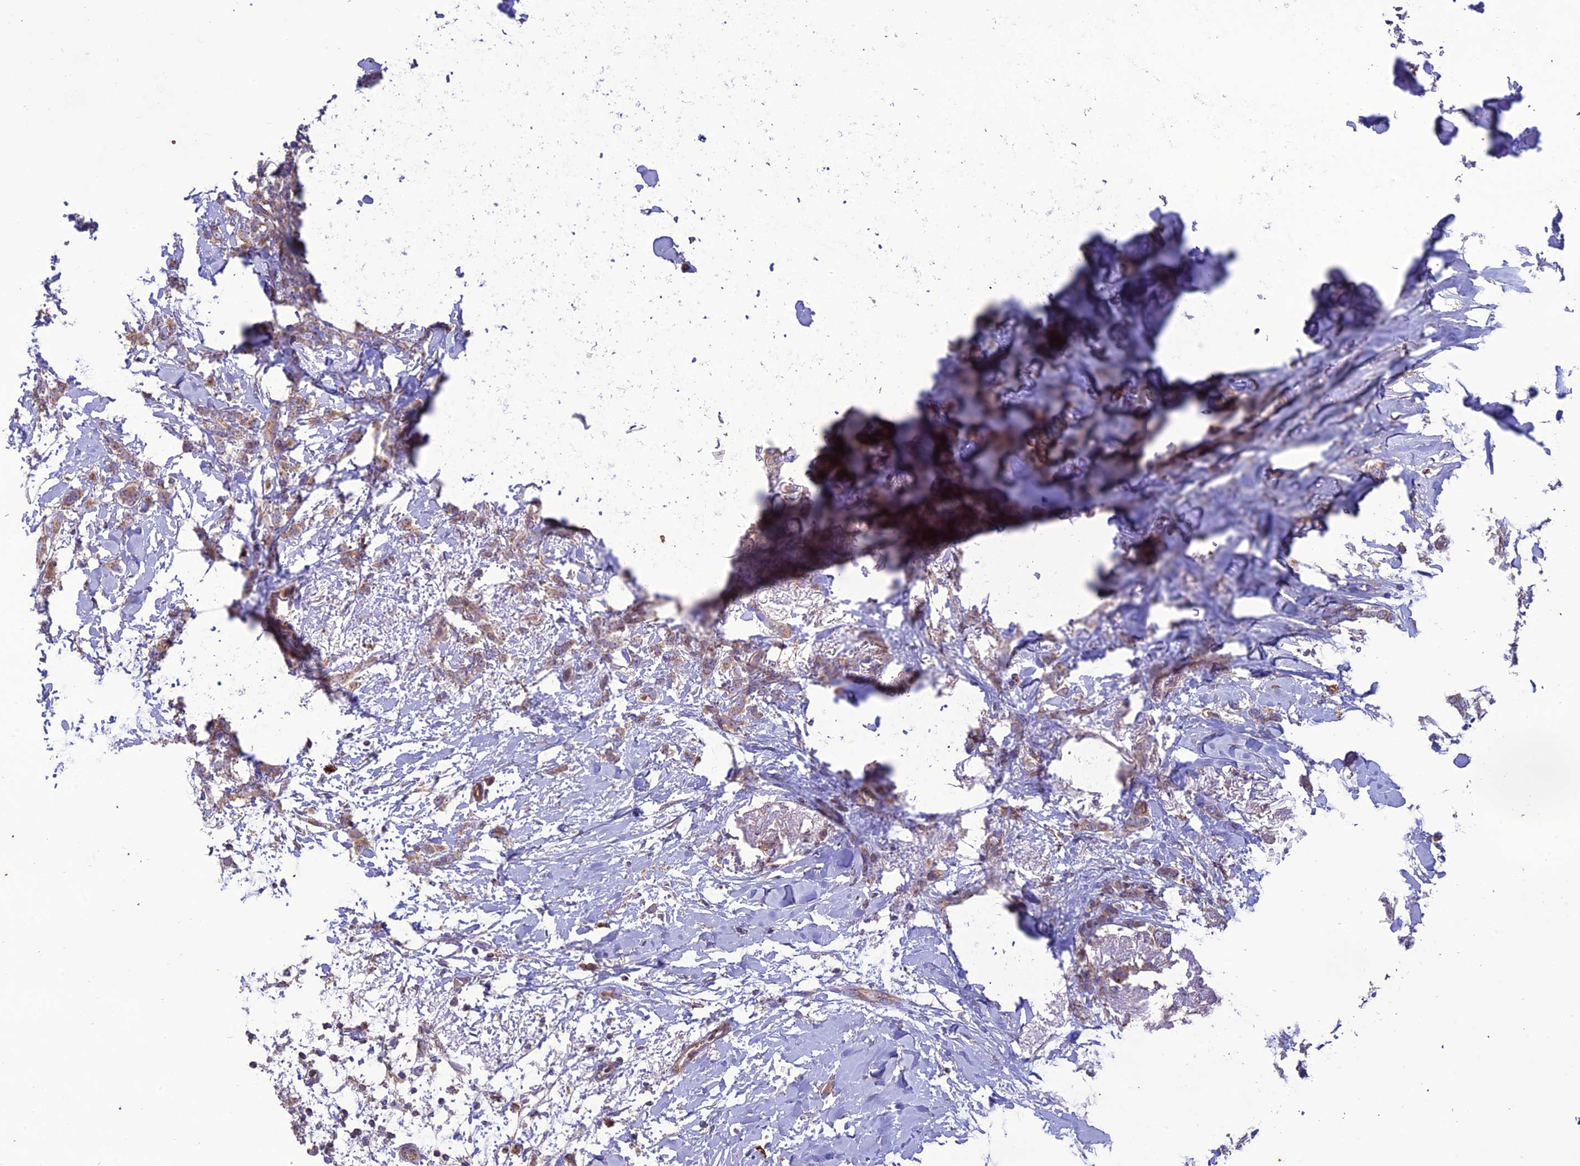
{"staining": {"intensity": "moderate", "quantity": "25%-75%", "location": "cytoplasmic/membranous"}, "tissue": "breast cancer", "cell_type": "Tumor cells", "image_type": "cancer", "snomed": [{"axis": "morphology", "description": "Duct carcinoma"}, {"axis": "topography", "description": "Breast"}], "caption": "A brown stain highlights moderate cytoplasmic/membranous positivity of a protein in human intraductal carcinoma (breast) tumor cells.", "gene": "NDUFAF1", "patient": {"sex": "female", "age": 72}}